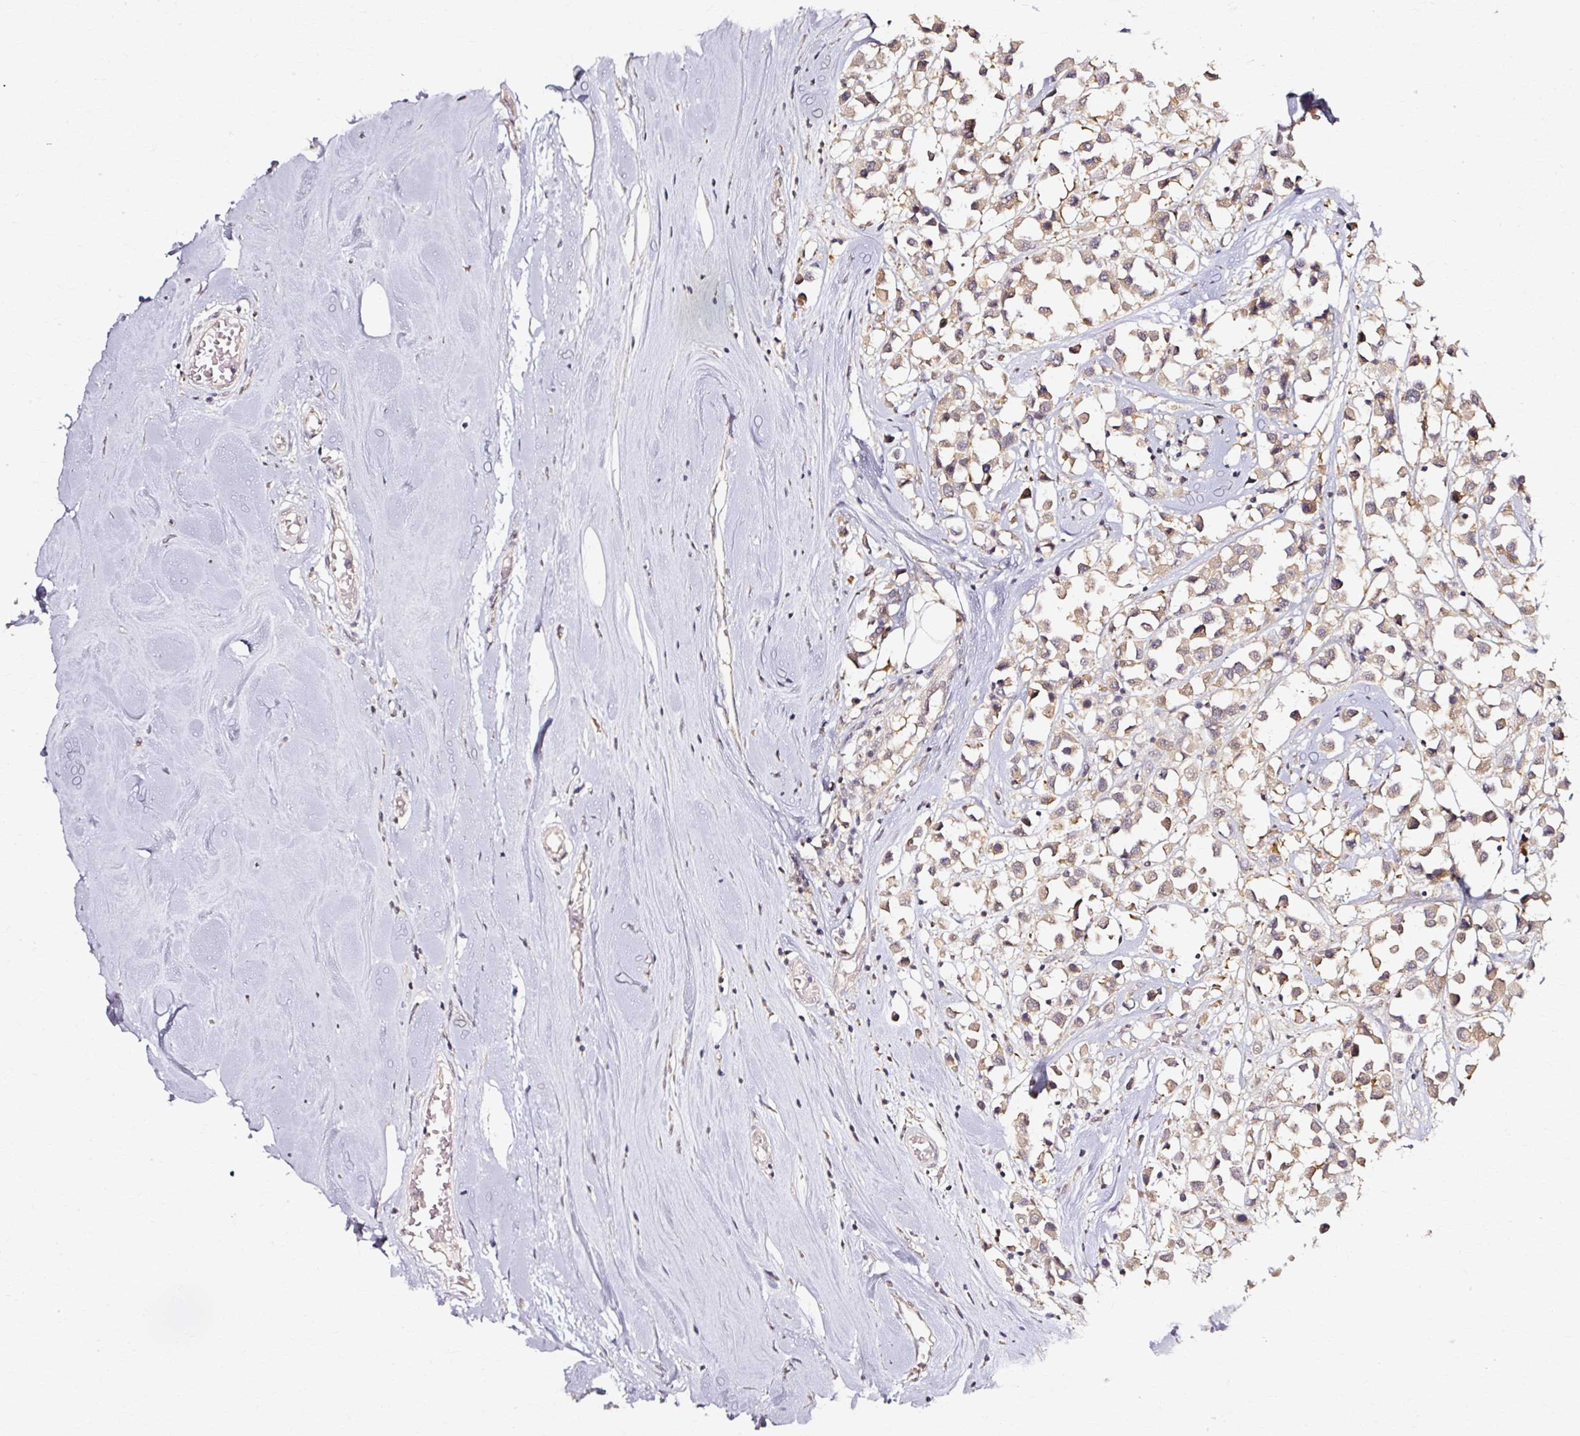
{"staining": {"intensity": "moderate", "quantity": ">75%", "location": "cytoplasmic/membranous"}, "tissue": "breast cancer", "cell_type": "Tumor cells", "image_type": "cancer", "snomed": [{"axis": "morphology", "description": "Duct carcinoma"}, {"axis": "topography", "description": "Breast"}], "caption": "Brown immunohistochemical staining in breast cancer (intraductal carcinoma) shows moderate cytoplasmic/membranous positivity in about >75% of tumor cells.", "gene": "RGPD5", "patient": {"sex": "female", "age": 61}}